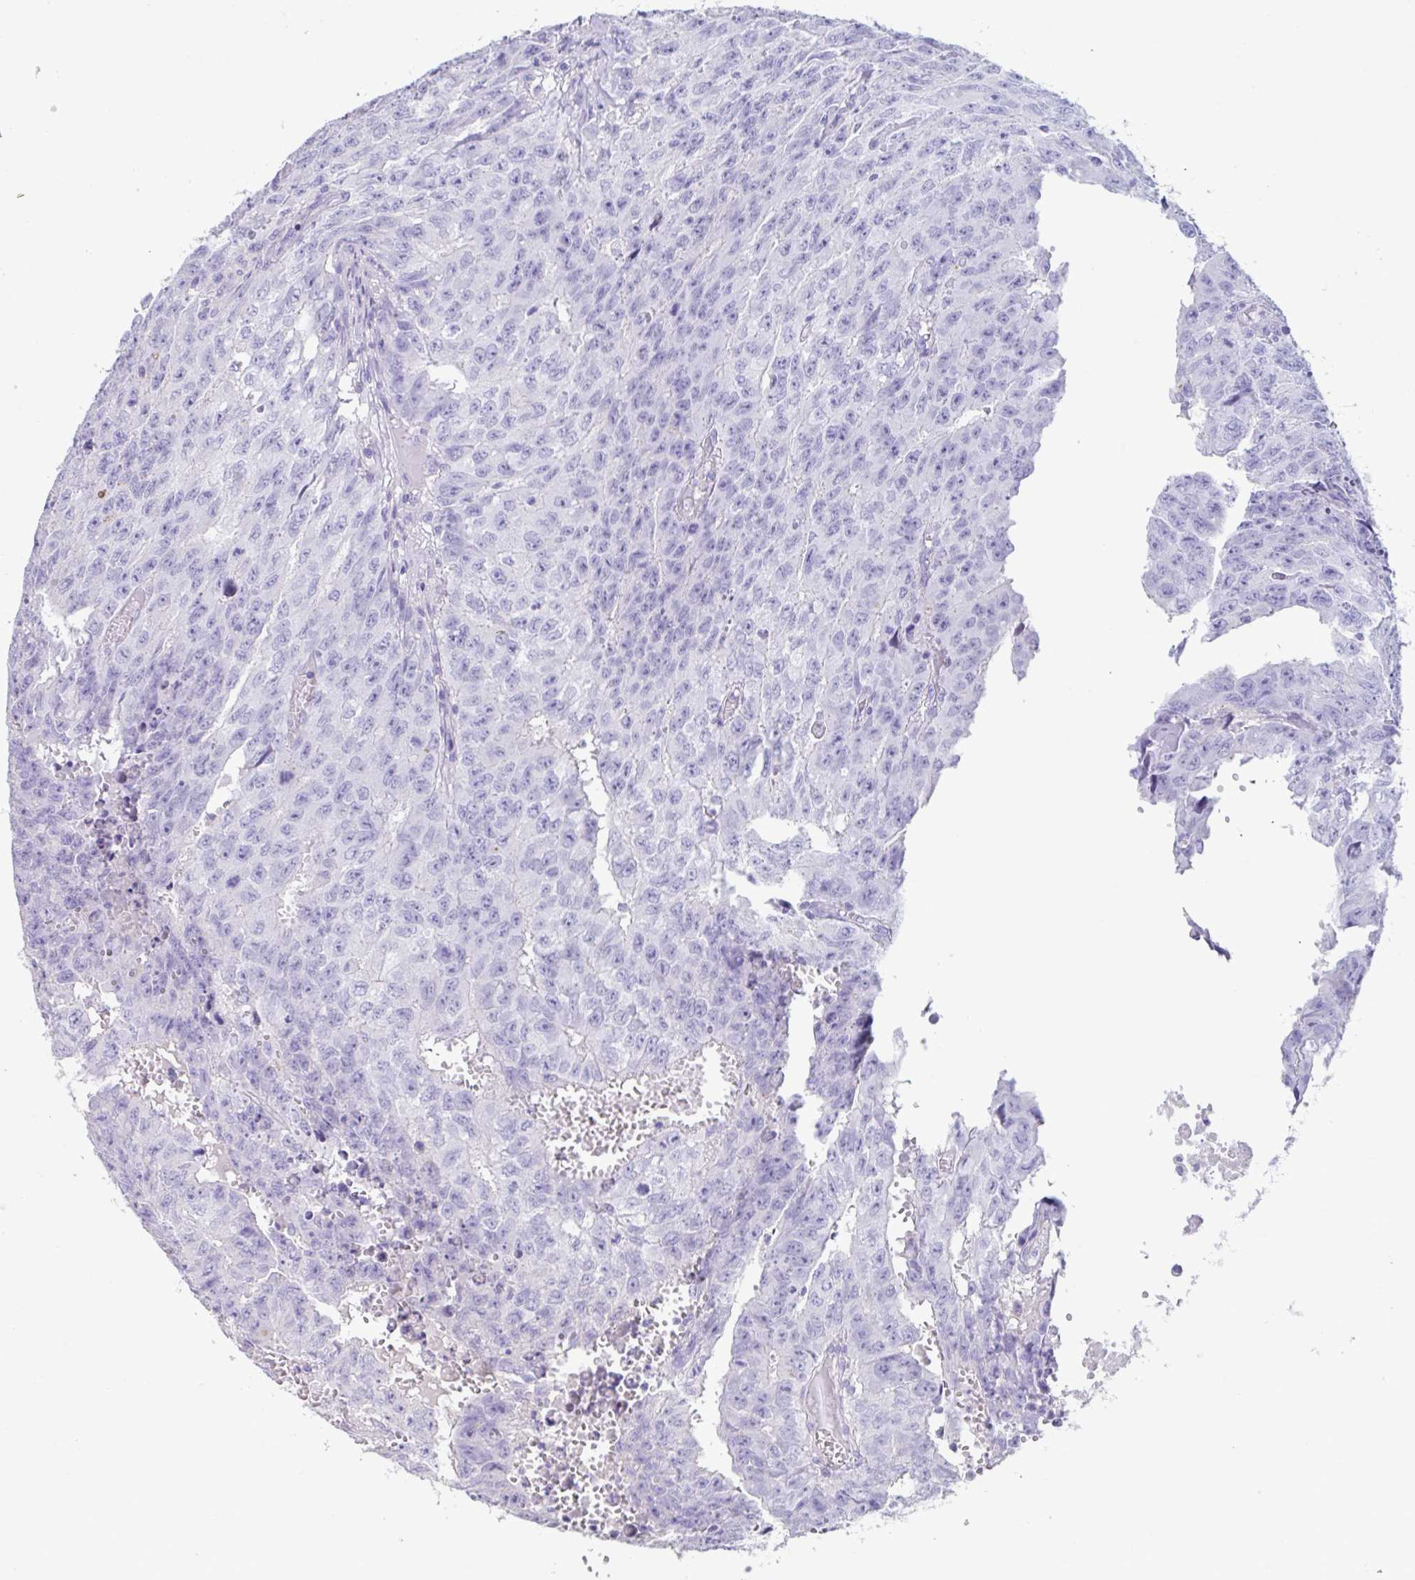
{"staining": {"intensity": "negative", "quantity": "none", "location": "none"}, "tissue": "testis cancer", "cell_type": "Tumor cells", "image_type": "cancer", "snomed": [{"axis": "morphology", "description": "Carcinoma, Embryonal, NOS"}, {"axis": "morphology", "description": "Teratoma, malignant, NOS"}, {"axis": "topography", "description": "Testis"}], "caption": "DAB (3,3'-diaminobenzidine) immunohistochemical staining of testis cancer shows no significant positivity in tumor cells. (DAB (3,3'-diaminobenzidine) IHC visualized using brightfield microscopy, high magnification).", "gene": "TNNC1", "patient": {"sex": "male", "age": 24}}